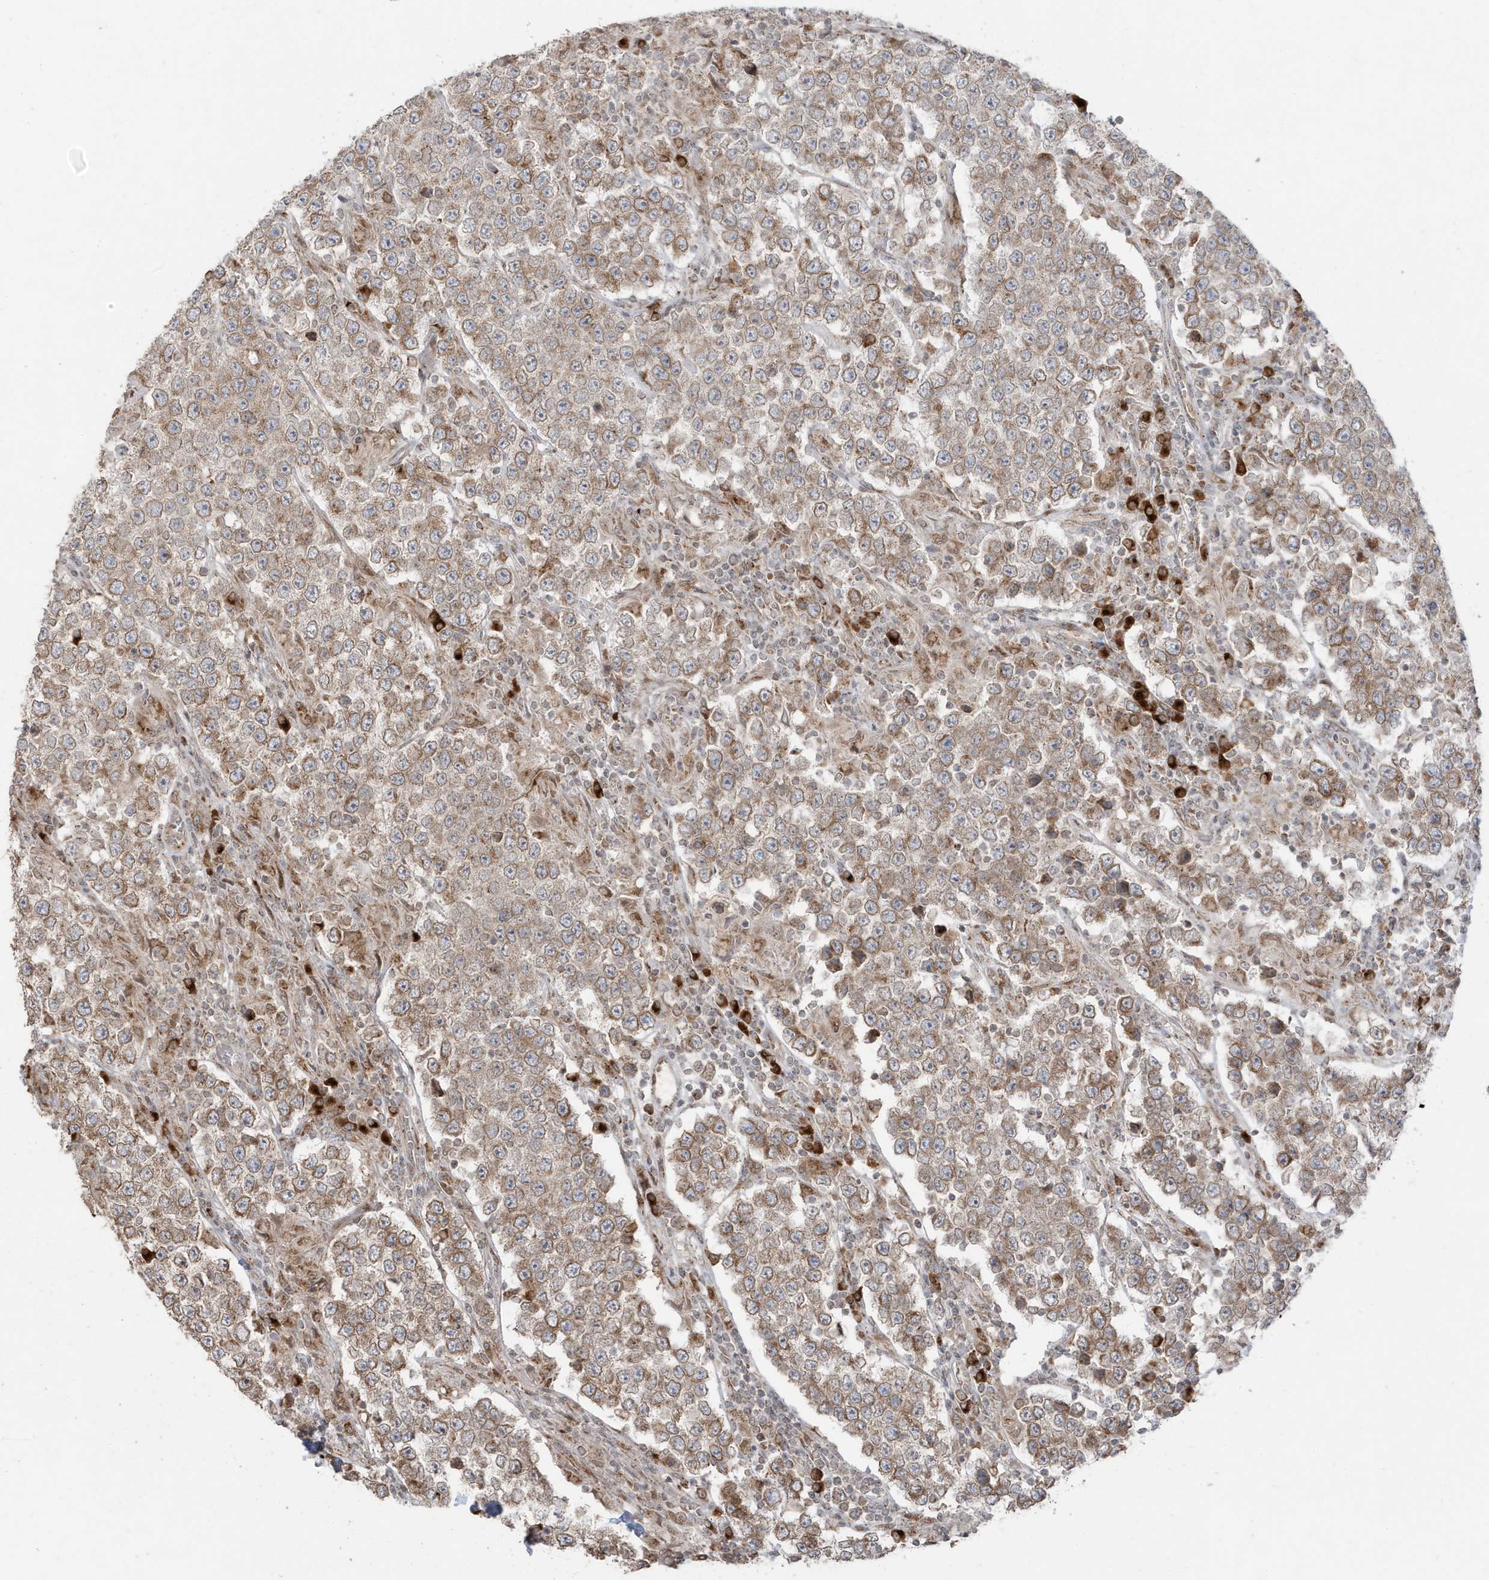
{"staining": {"intensity": "moderate", "quantity": "25%-75%", "location": "cytoplasmic/membranous"}, "tissue": "testis cancer", "cell_type": "Tumor cells", "image_type": "cancer", "snomed": [{"axis": "morphology", "description": "Normal tissue, NOS"}, {"axis": "morphology", "description": "Urothelial carcinoma, High grade"}, {"axis": "morphology", "description": "Seminoma, NOS"}, {"axis": "morphology", "description": "Carcinoma, Embryonal, NOS"}, {"axis": "topography", "description": "Urinary bladder"}, {"axis": "topography", "description": "Testis"}], "caption": "High-magnification brightfield microscopy of testis cancer (embryonal carcinoma) stained with DAB (3,3'-diaminobenzidine) (brown) and counterstained with hematoxylin (blue). tumor cells exhibit moderate cytoplasmic/membranous expression is seen in about25%-75% of cells.", "gene": "RER1", "patient": {"sex": "male", "age": 41}}